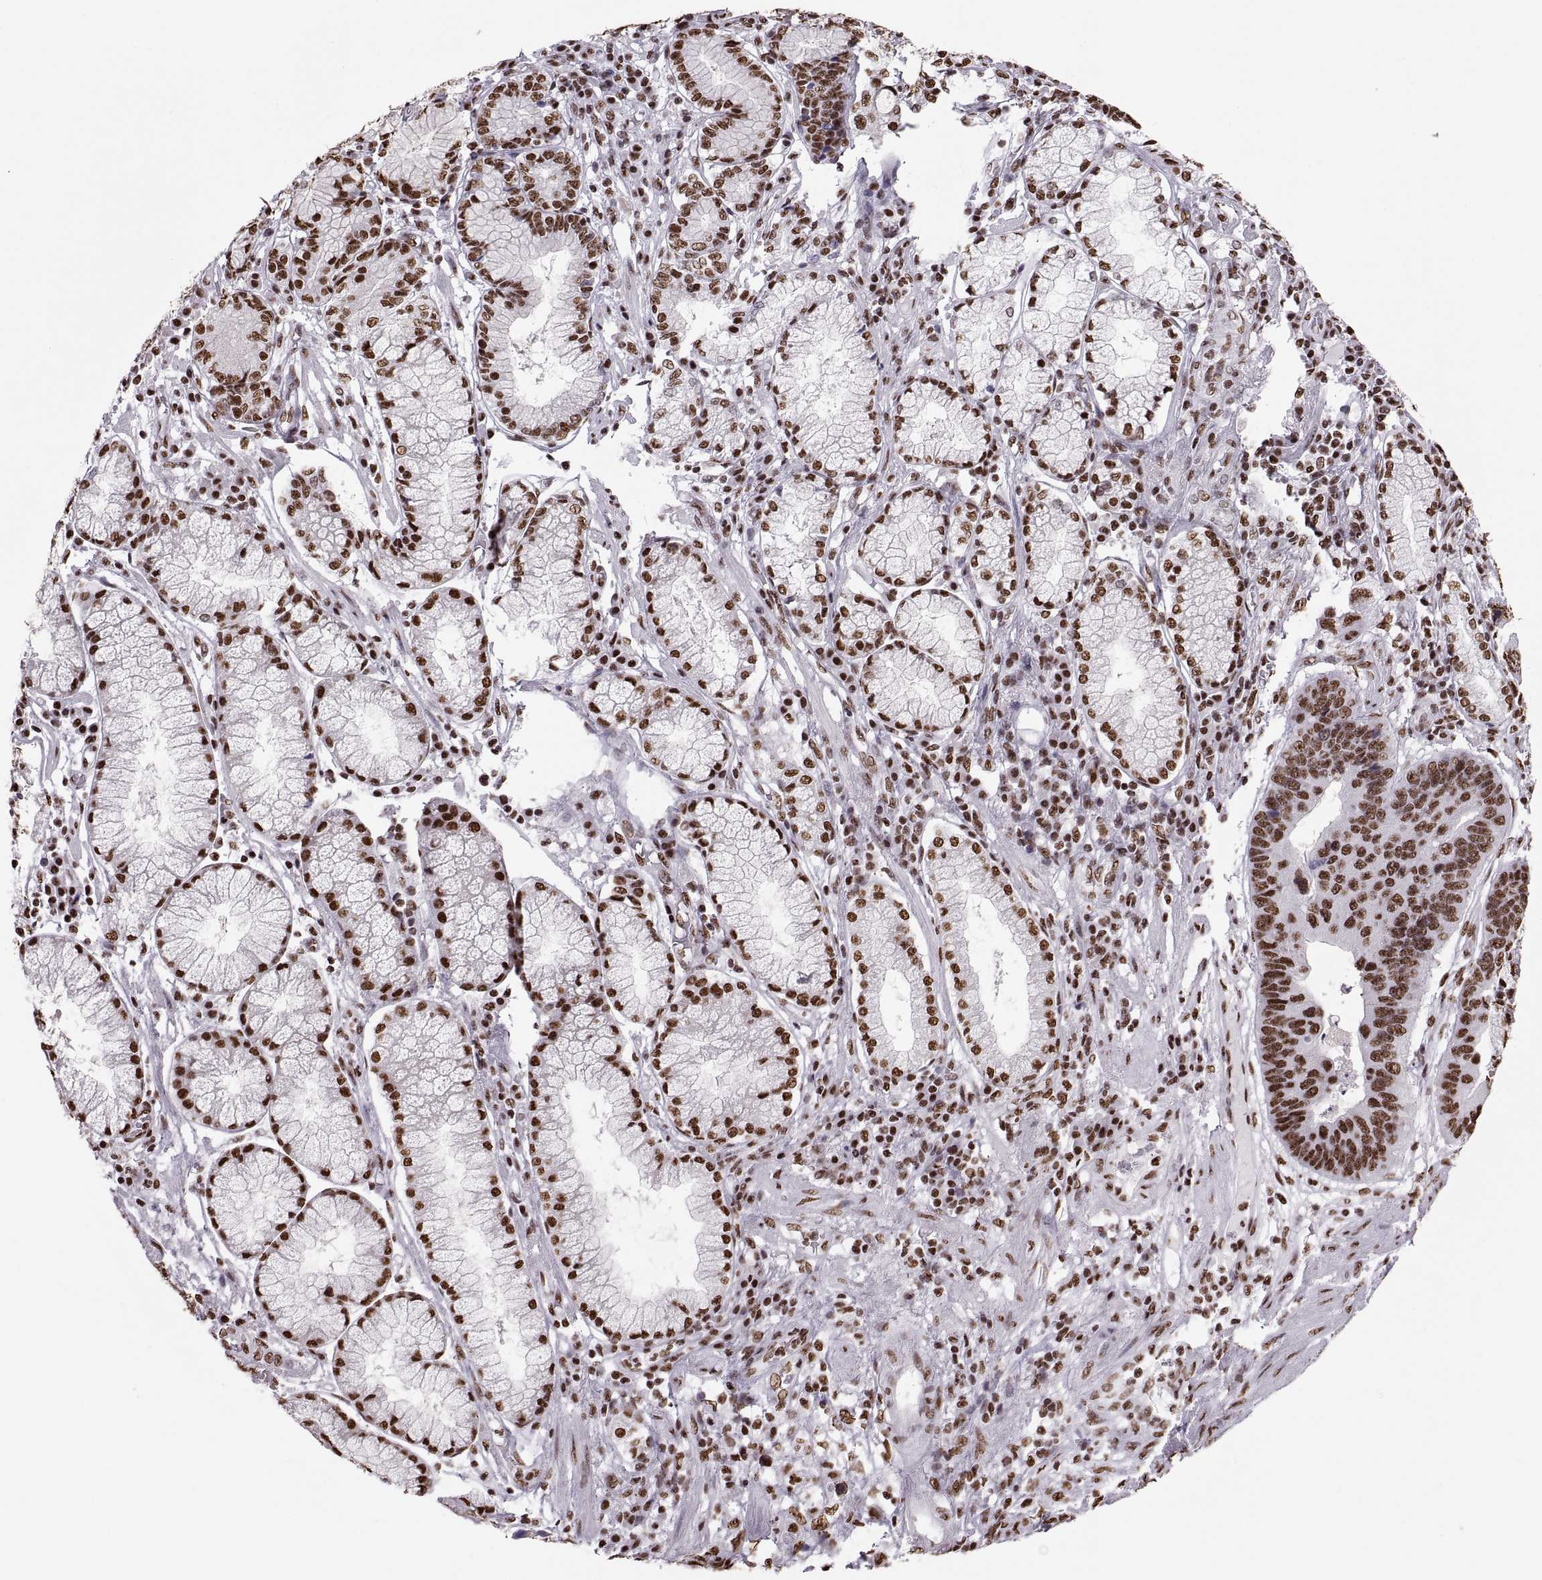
{"staining": {"intensity": "strong", "quantity": ">75%", "location": "nuclear"}, "tissue": "stomach cancer", "cell_type": "Tumor cells", "image_type": "cancer", "snomed": [{"axis": "morphology", "description": "Adenocarcinoma, NOS"}, {"axis": "topography", "description": "Stomach"}], "caption": "Brown immunohistochemical staining in stomach cancer (adenocarcinoma) shows strong nuclear staining in approximately >75% of tumor cells. (IHC, brightfield microscopy, high magnification).", "gene": "SNAI1", "patient": {"sex": "male", "age": 84}}